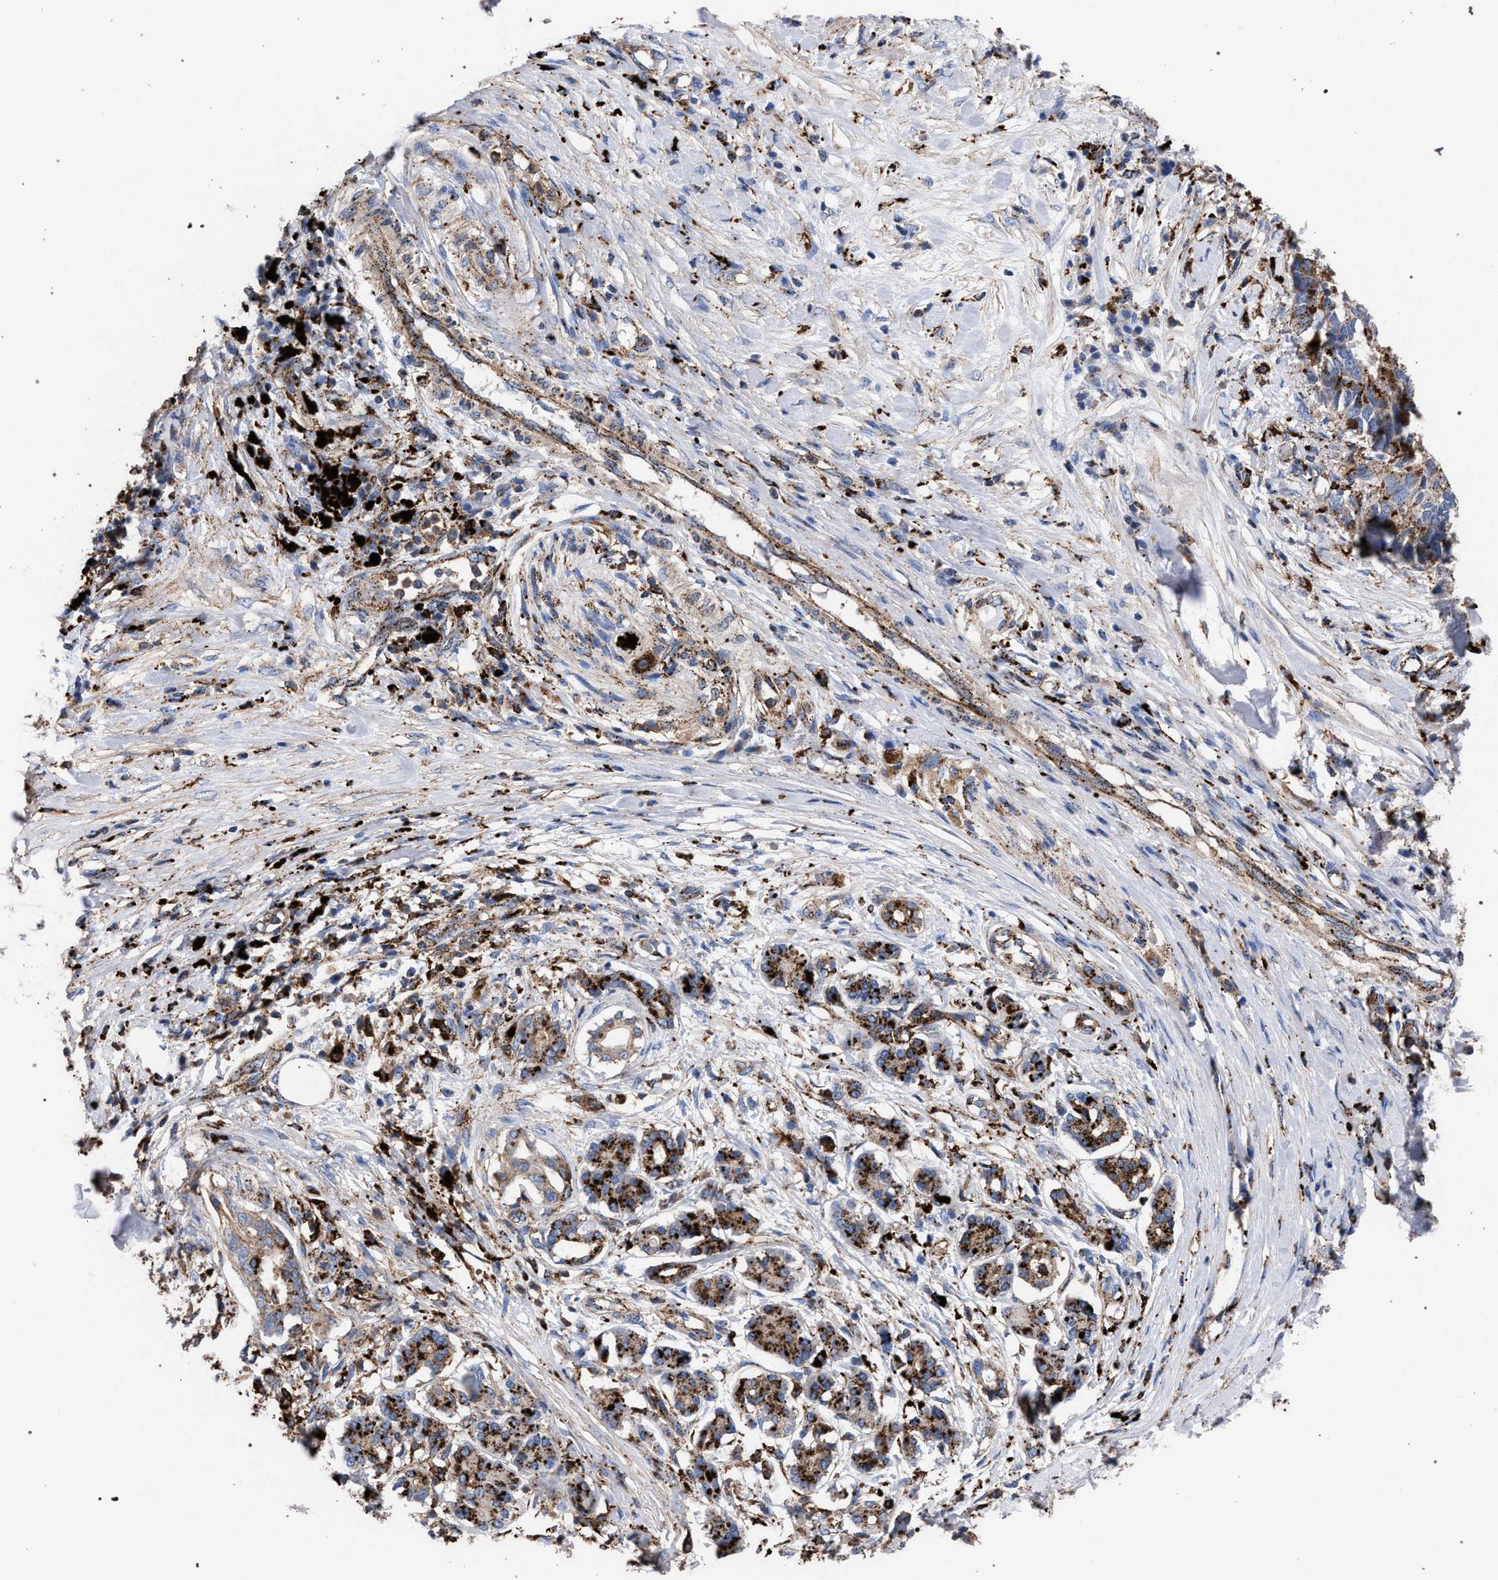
{"staining": {"intensity": "strong", "quantity": ">75%", "location": "cytoplasmic/membranous"}, "tissue": "pancreatic cancer", "cell_type": "Tumor cells", "image_type": "cancer", "snomed": [{"axis": "morphology", "description": "Adenocarcinoma, NOS"}, {"axis": "topography", "description": "Pancreas"}], "caption": "Pancreatic adenocarcinoma stained for a protein demonstrates strong cytoplasmic/membranous positivity in tumor cells.", "gene": "PPT1", "patient": {"sex": "female", "age": 56}}